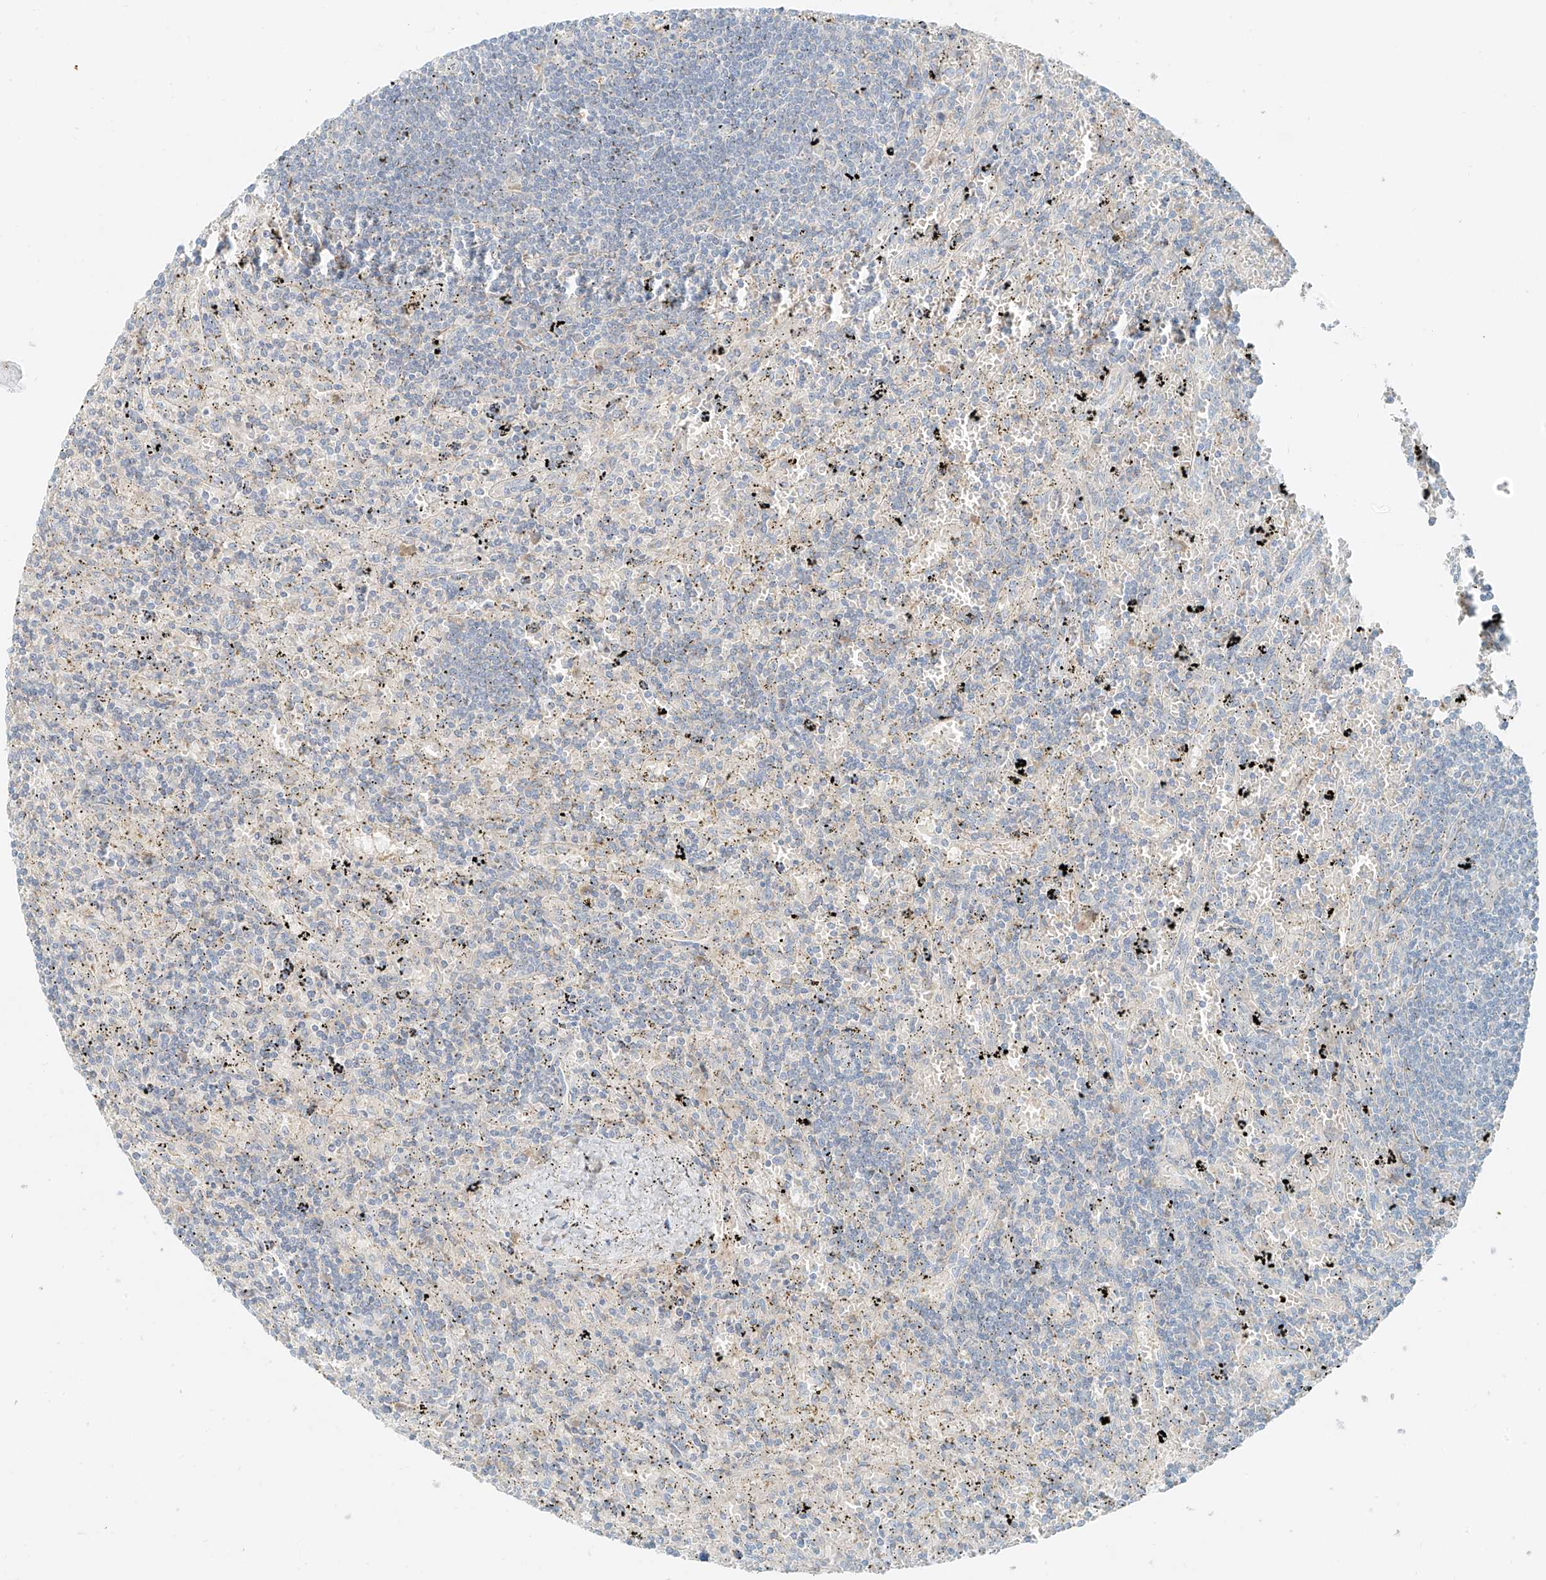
{"staining": {"intensity": "negative", "quantity": "none", "location": "none"}, "tissue": "lymphoma", "cell_type": "Tumor cells", "image_type": "cancer", "snomed": [{"axis": "morphology", "description": "Malignant lymphoma, non-Hodgkin's type, Low grade"}, {"axis": "topography", "description": "Spleen"}], "caption": "An immunohistochemistry photomicrograph of low-grade malignant lymphoma, non-Hodgkin's type is shown. There is no staining in tumor cells of low-grade malignant lymphoma, non-Hodgkin's type.", "gene": "FSTL1", "patient": {"sex": "male", "age": 76}}